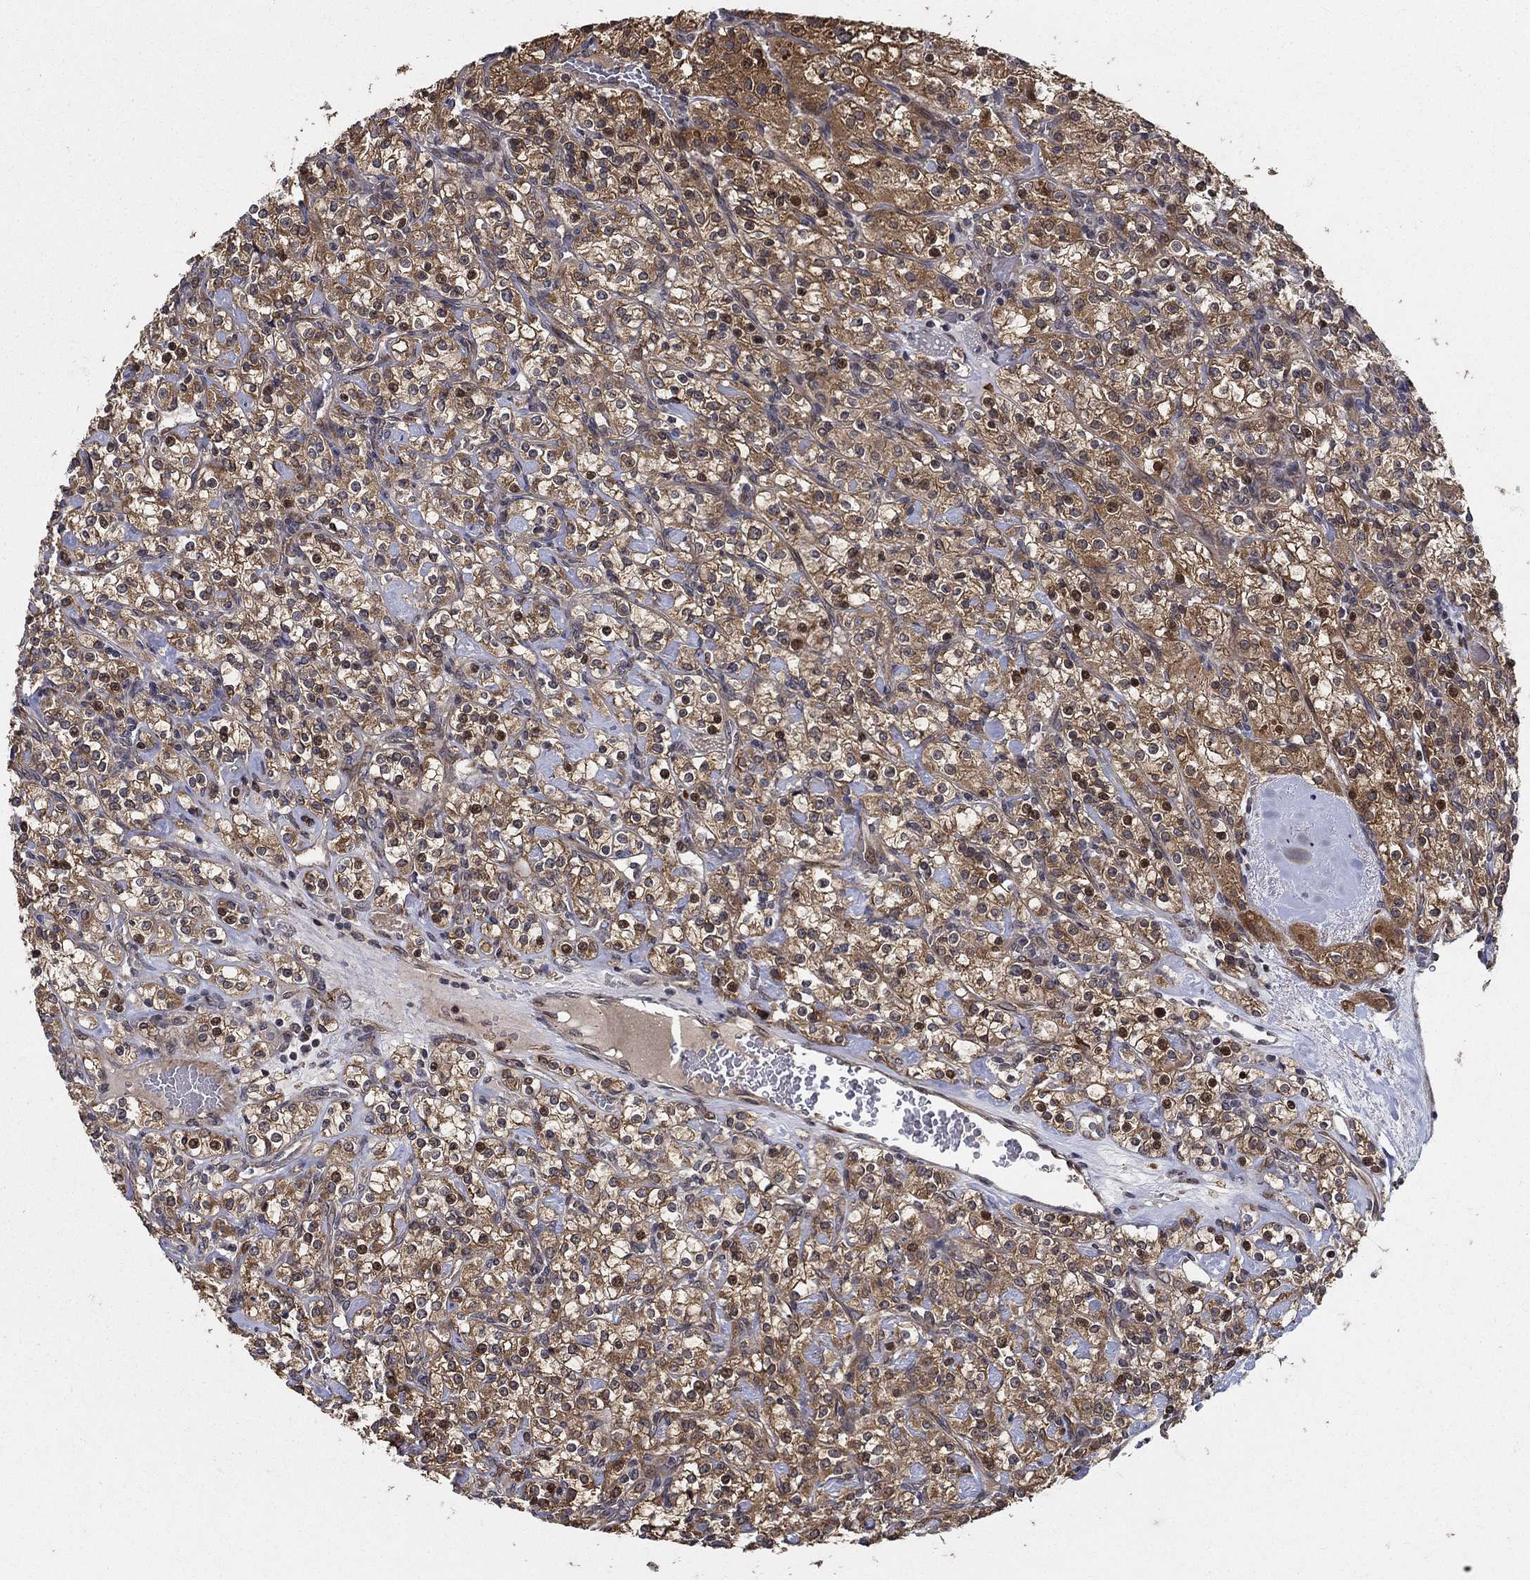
{"staining": {"intensity": "strong", "quantity": "25%-75%", "location": "cytoplasmic/membranous,nuclear"}, "tissue": "renal cancer", "cell_type": "Tumor cells", "image_type": "cancer", "snomed": [{"axis": "morphology", "description": "Adenocarcinoma, NOS"}, {"axis": "topography", "description": "Kidney"}], "caption": "Immunohistochemical staining of human adenocarcinoma (renal) demonstrates strong cytoplasmic/membranous and nuclear protein expression in about 25%-75% of tumor cells.", "gene": "ZNF594", "patient": {"sex": "male", "age": 77}}